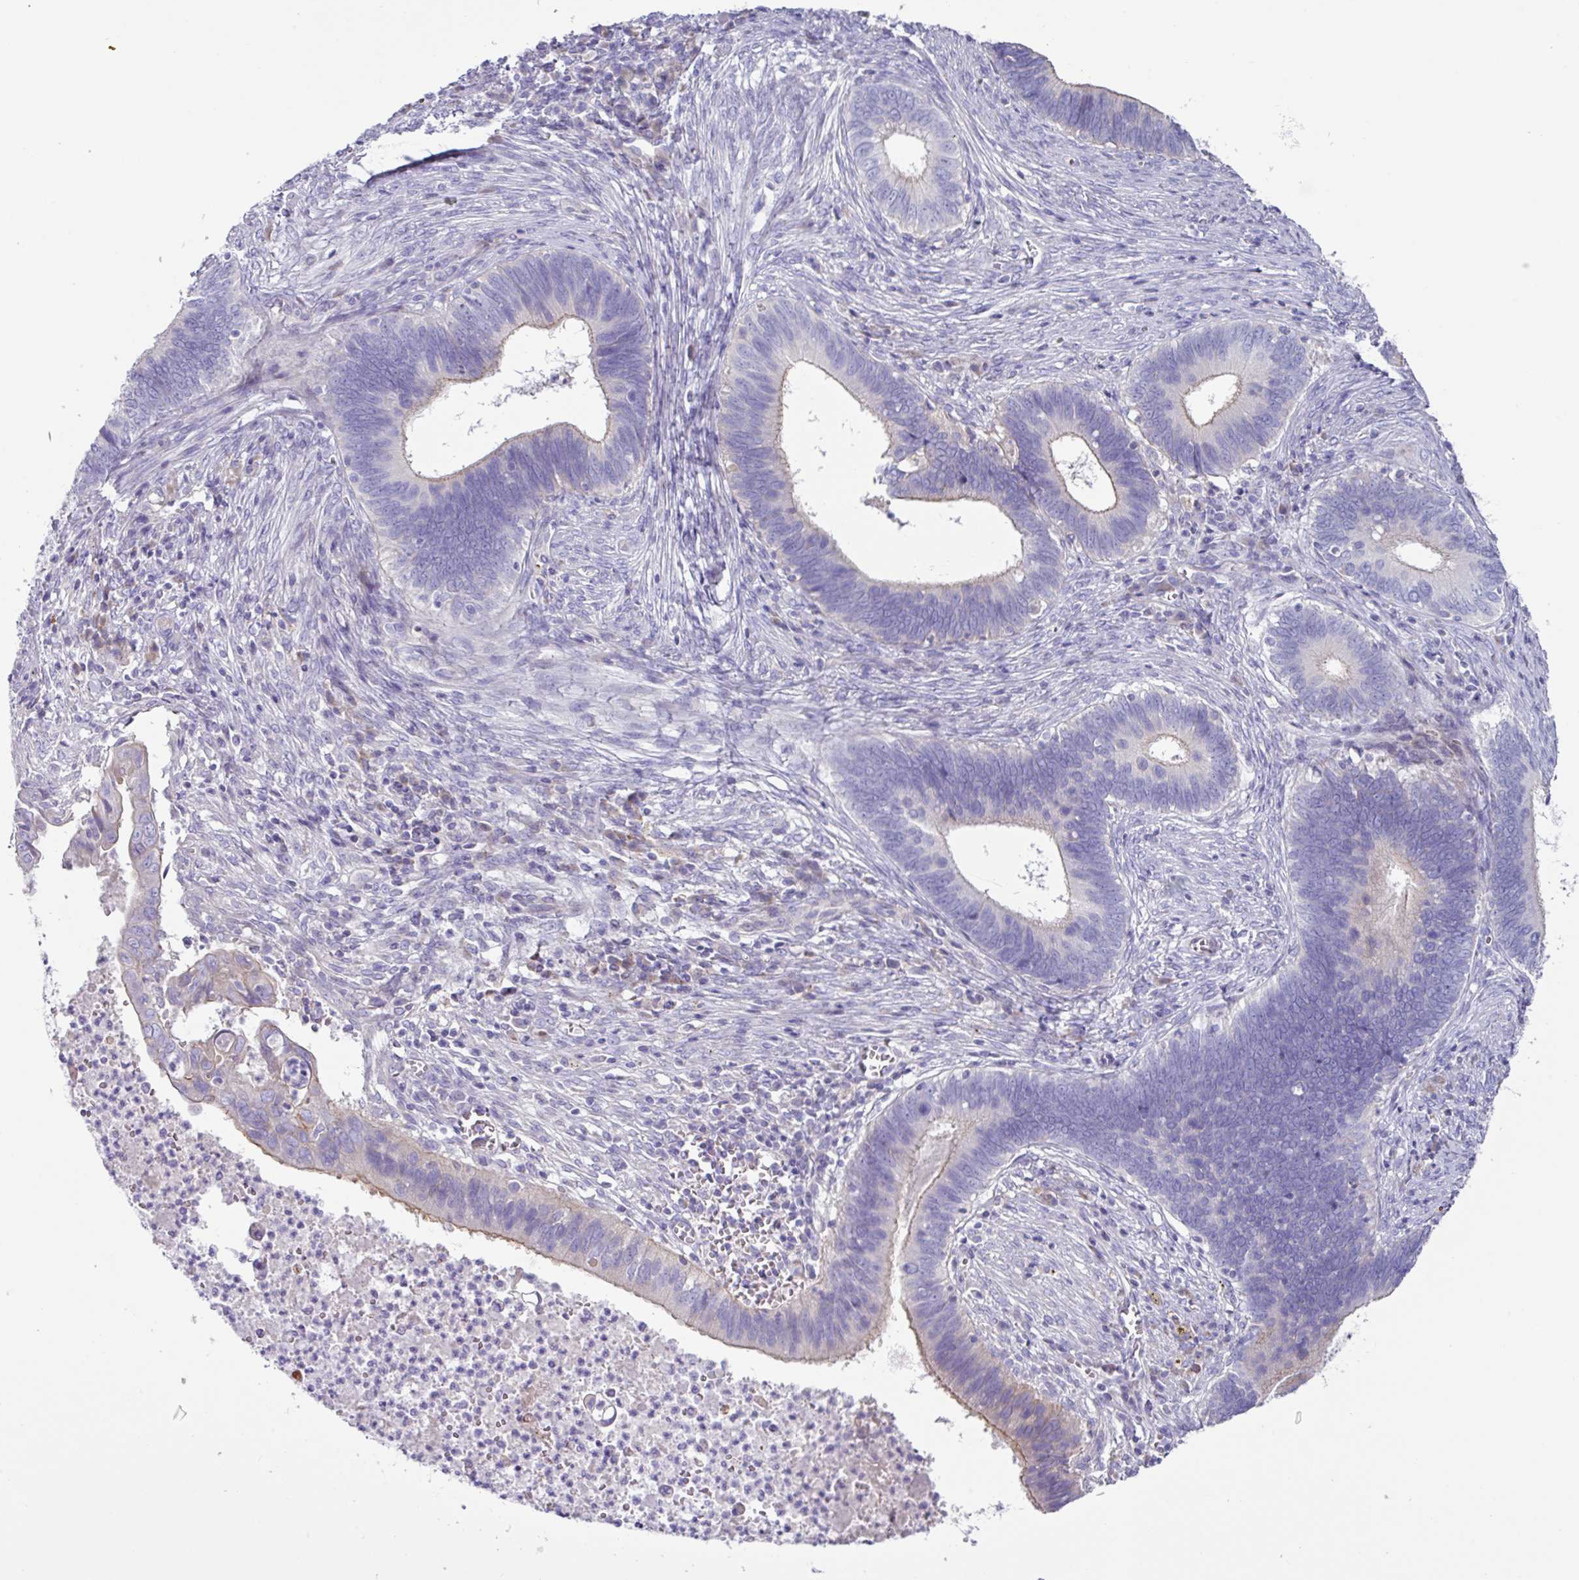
{"staining": {"intensity": "negative", "quantity": "none", "location": "none"}, "tissue": "cervical cancer", "cell_type": "Tumor cells", "image_type": "cancer", "snomed": [{"axis": "morphology", "description": "Adenocarcinoma, NOS"}, {"axis": "topography", "description": "Cervix"}], "caption": "Adenocarcinoma (cervical) was stained to show a protein in brown. There is no significant expression in tumor cells.", "gene": "RGS16", "patient": {"sex": "female", "age": 42}}